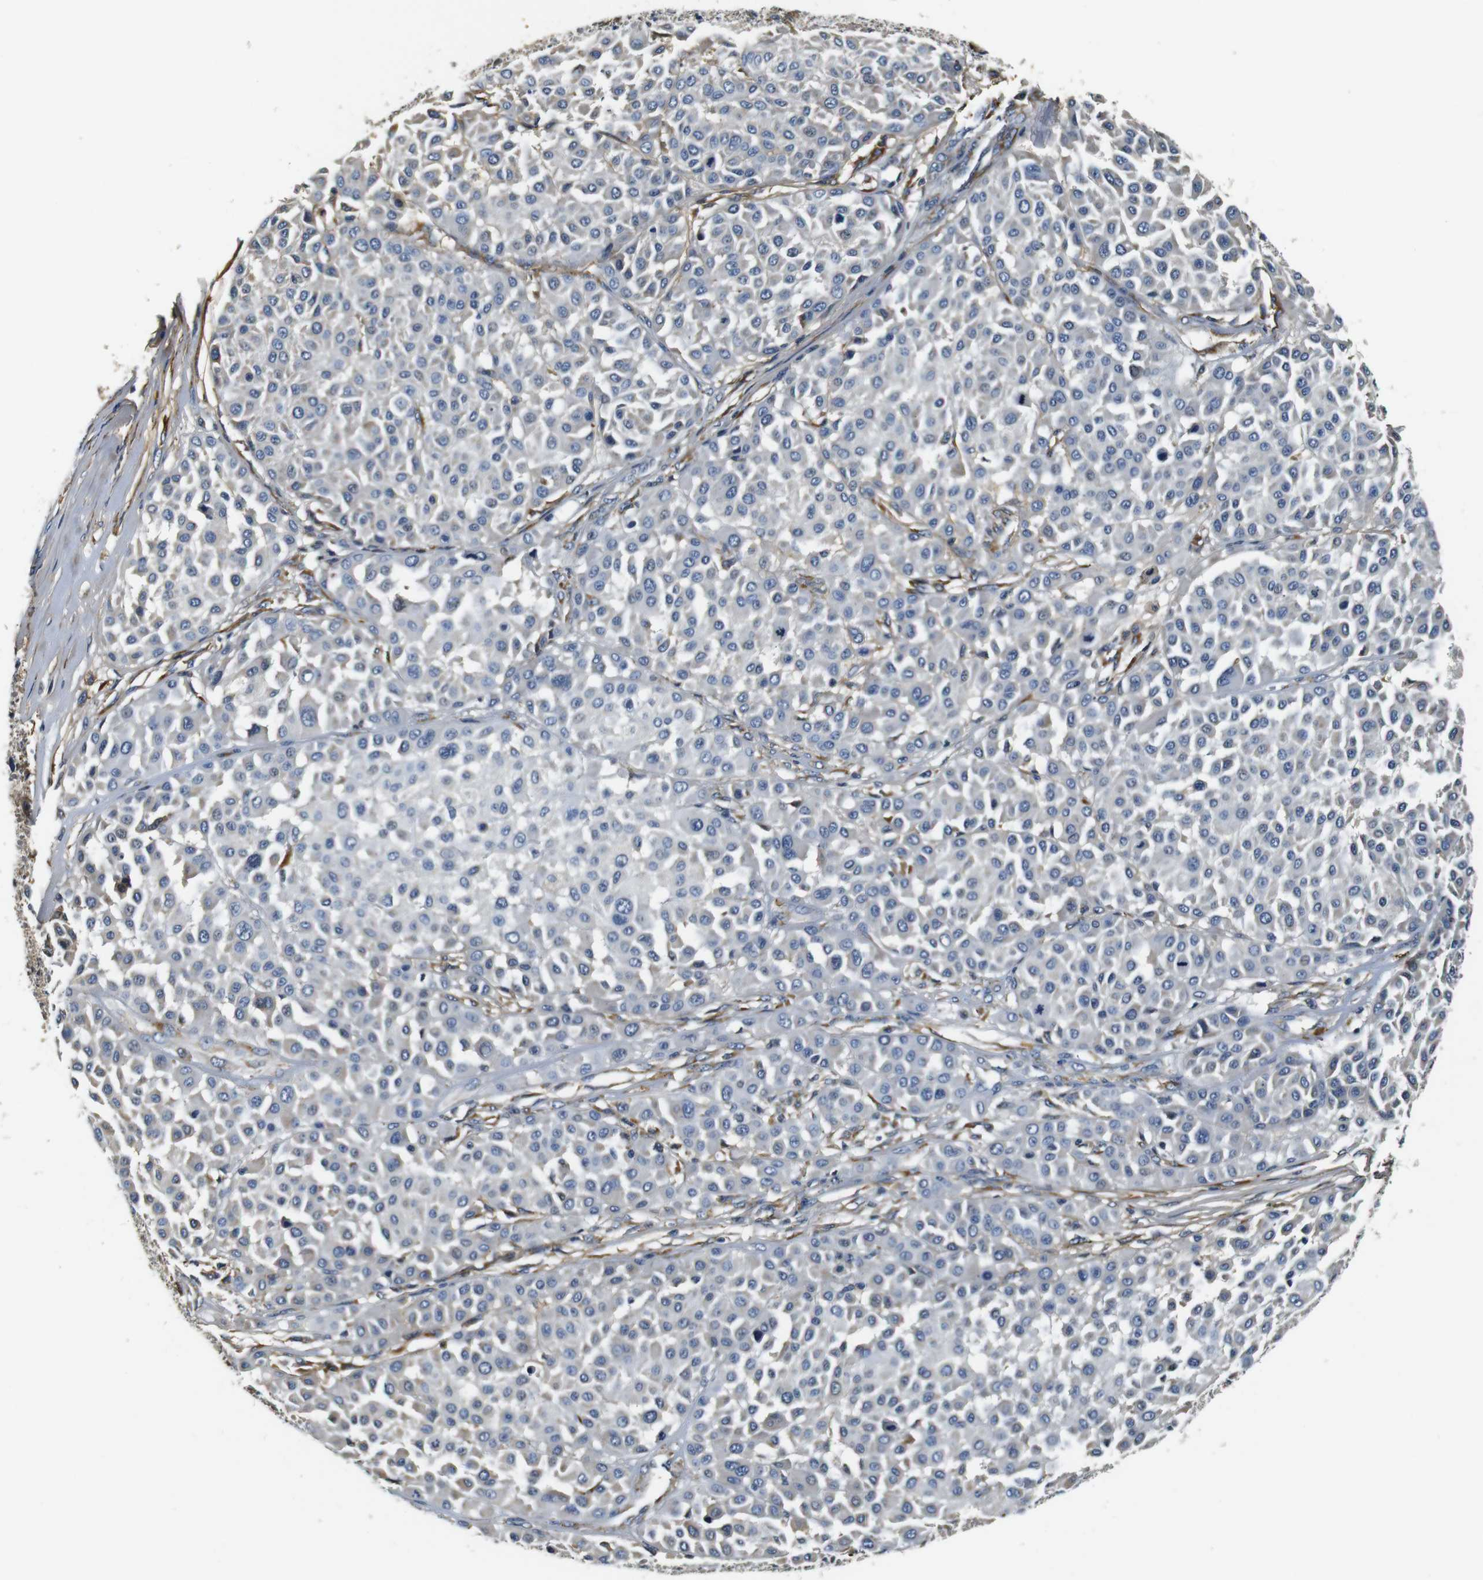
{"staining": {"intensity": "negative", "quantity": "none", "location": "none"}, "tissue": "melanoma", "cell_type": "Tumor cells", "image_type": "cancer", "snomed": [{"axis": "morphology", "description": "Malignant melanoma, Metastatic site"}, {"axis": "topography", "description": "Soft tissue"}], "caption": "Immunohistochemistry of human melanoma reveals no staining in tumor cells. (DAB (3,3'-diaminobenzidine) immunohistochemistry visualized using brightfield microscopy, high magnification).", "gene": "COL1A1", "patient": {"sex": "male", "age": 41}}